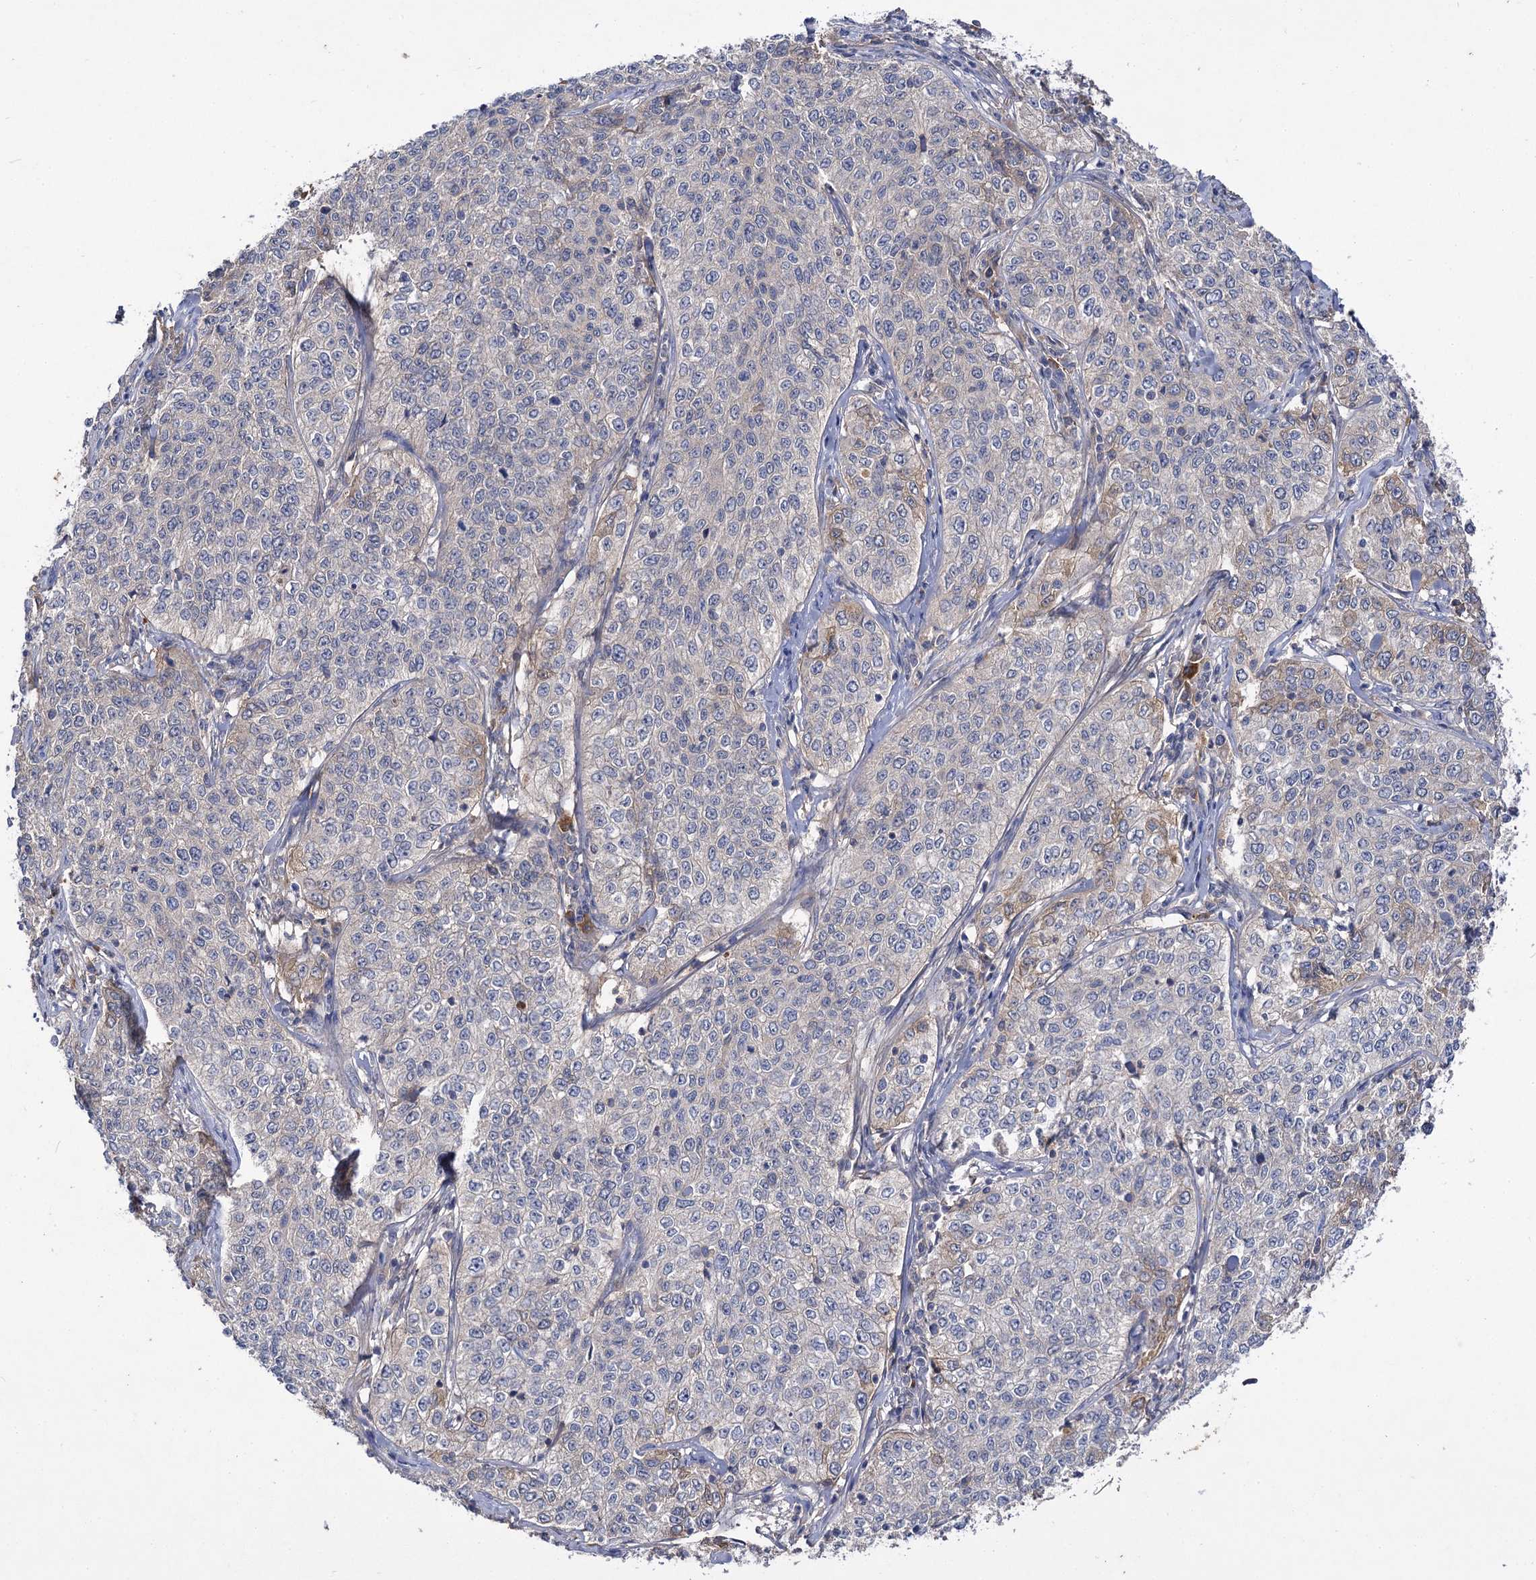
{"staining": {"intensity": "negative", "quantity": "none", "location": "none"}, "tissue": "cervical cancer", "cell_type": "Tumor cells", "image_type": "cancer", "snomed": [{"axis": "morphology", "description": "Squamous cell carcinoma, NOS"}, {"axis": "topography", "description": "Cervix"}], "caption": "Tumor cells are negative for brown protein staining in cervical cancer.", "gene": "USP50", "patient": {"sex": "female", "age": 35}}